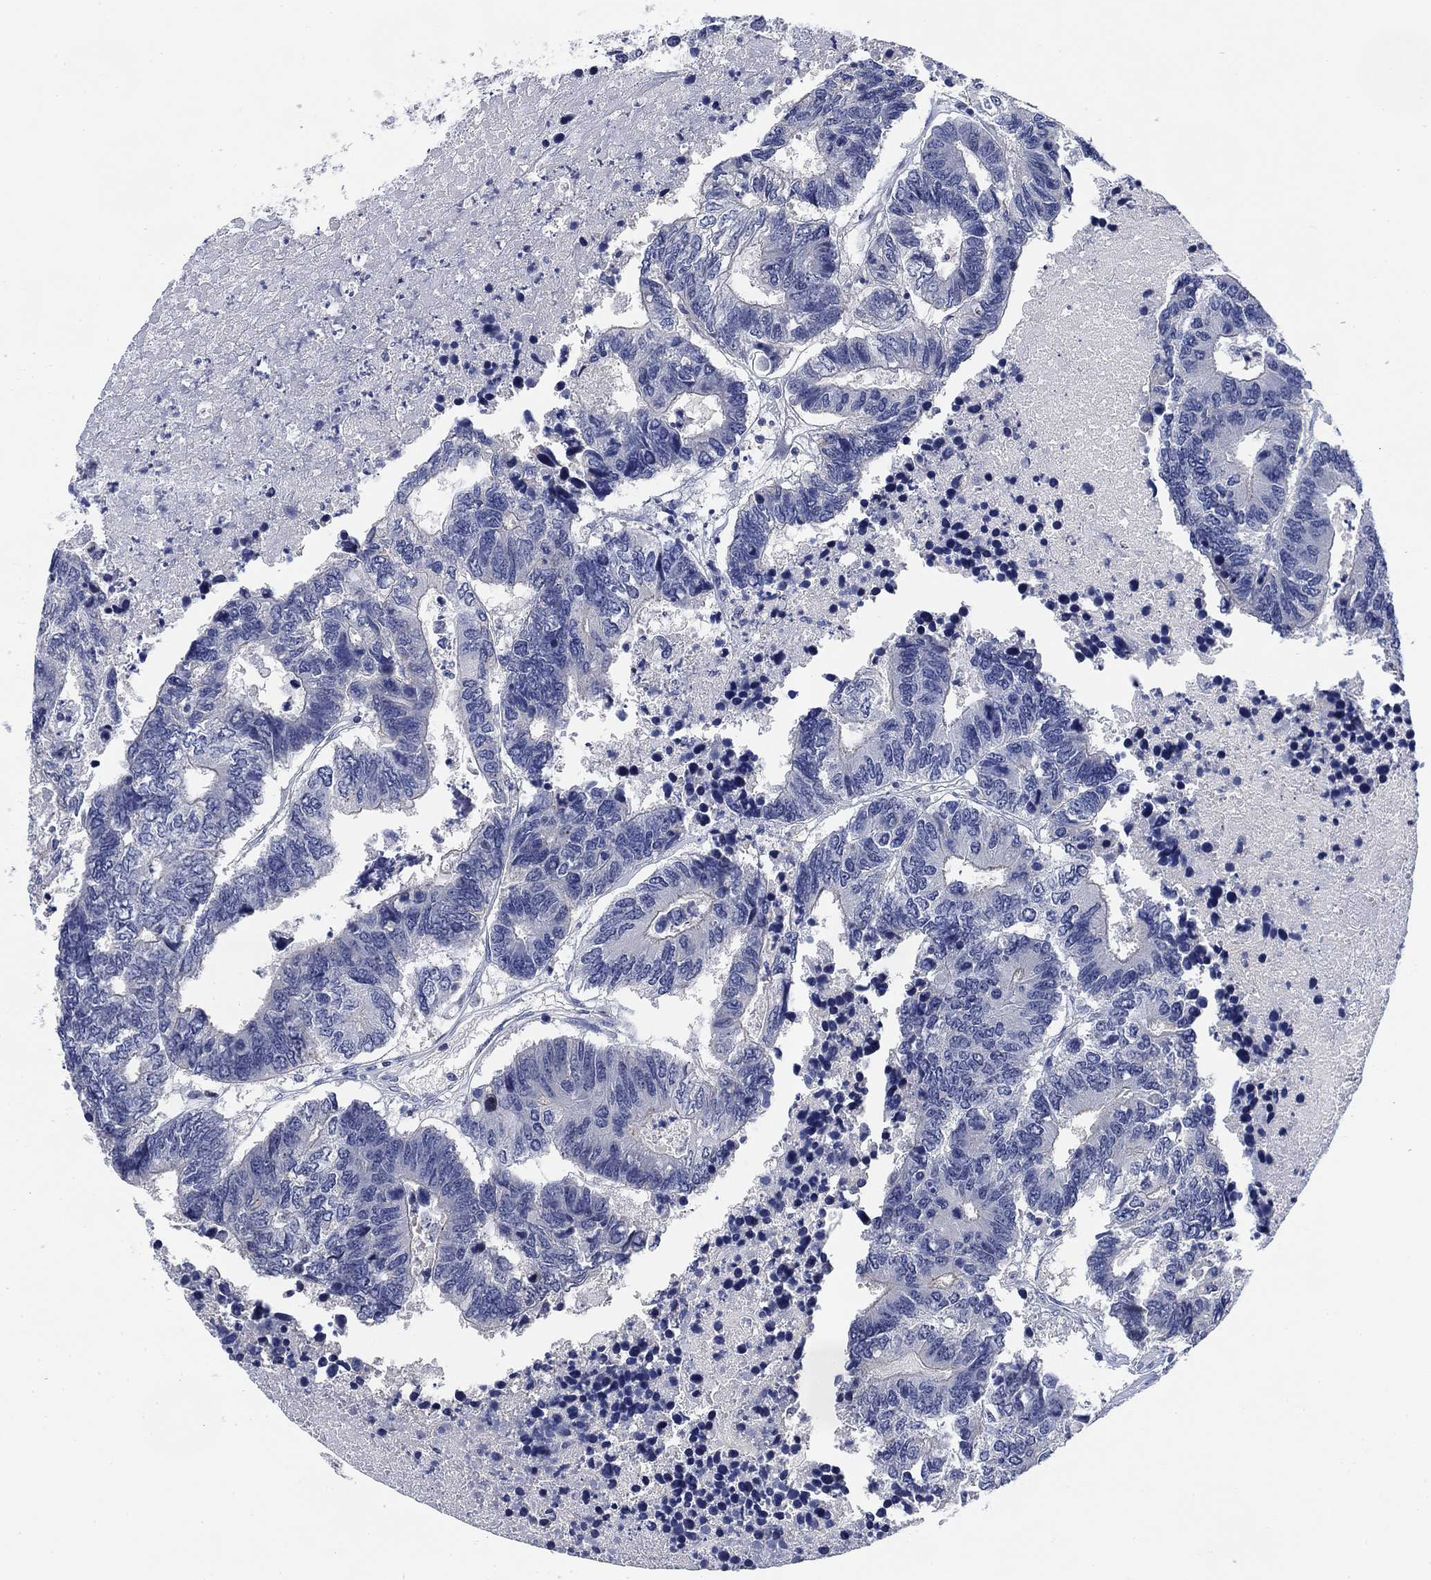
{"staining": {"intensity": "negative", "quantity": "none", "location": "none"}, "tissue": "colorectal cancer", "cell_type": "Tumor cells", "image_type": "cancer", "snomed": [{"axis": "morphology", "description": "Adenocarcinoma, NOS"}, {"axis": "topography", "description": "Colon"}], "caption": "This is an IHC image of adenocarcinoma (colorectal). There is no positivity in tumor cells.", "gene": "DAZL", "patient": {"sex": "female", "age": 48}}